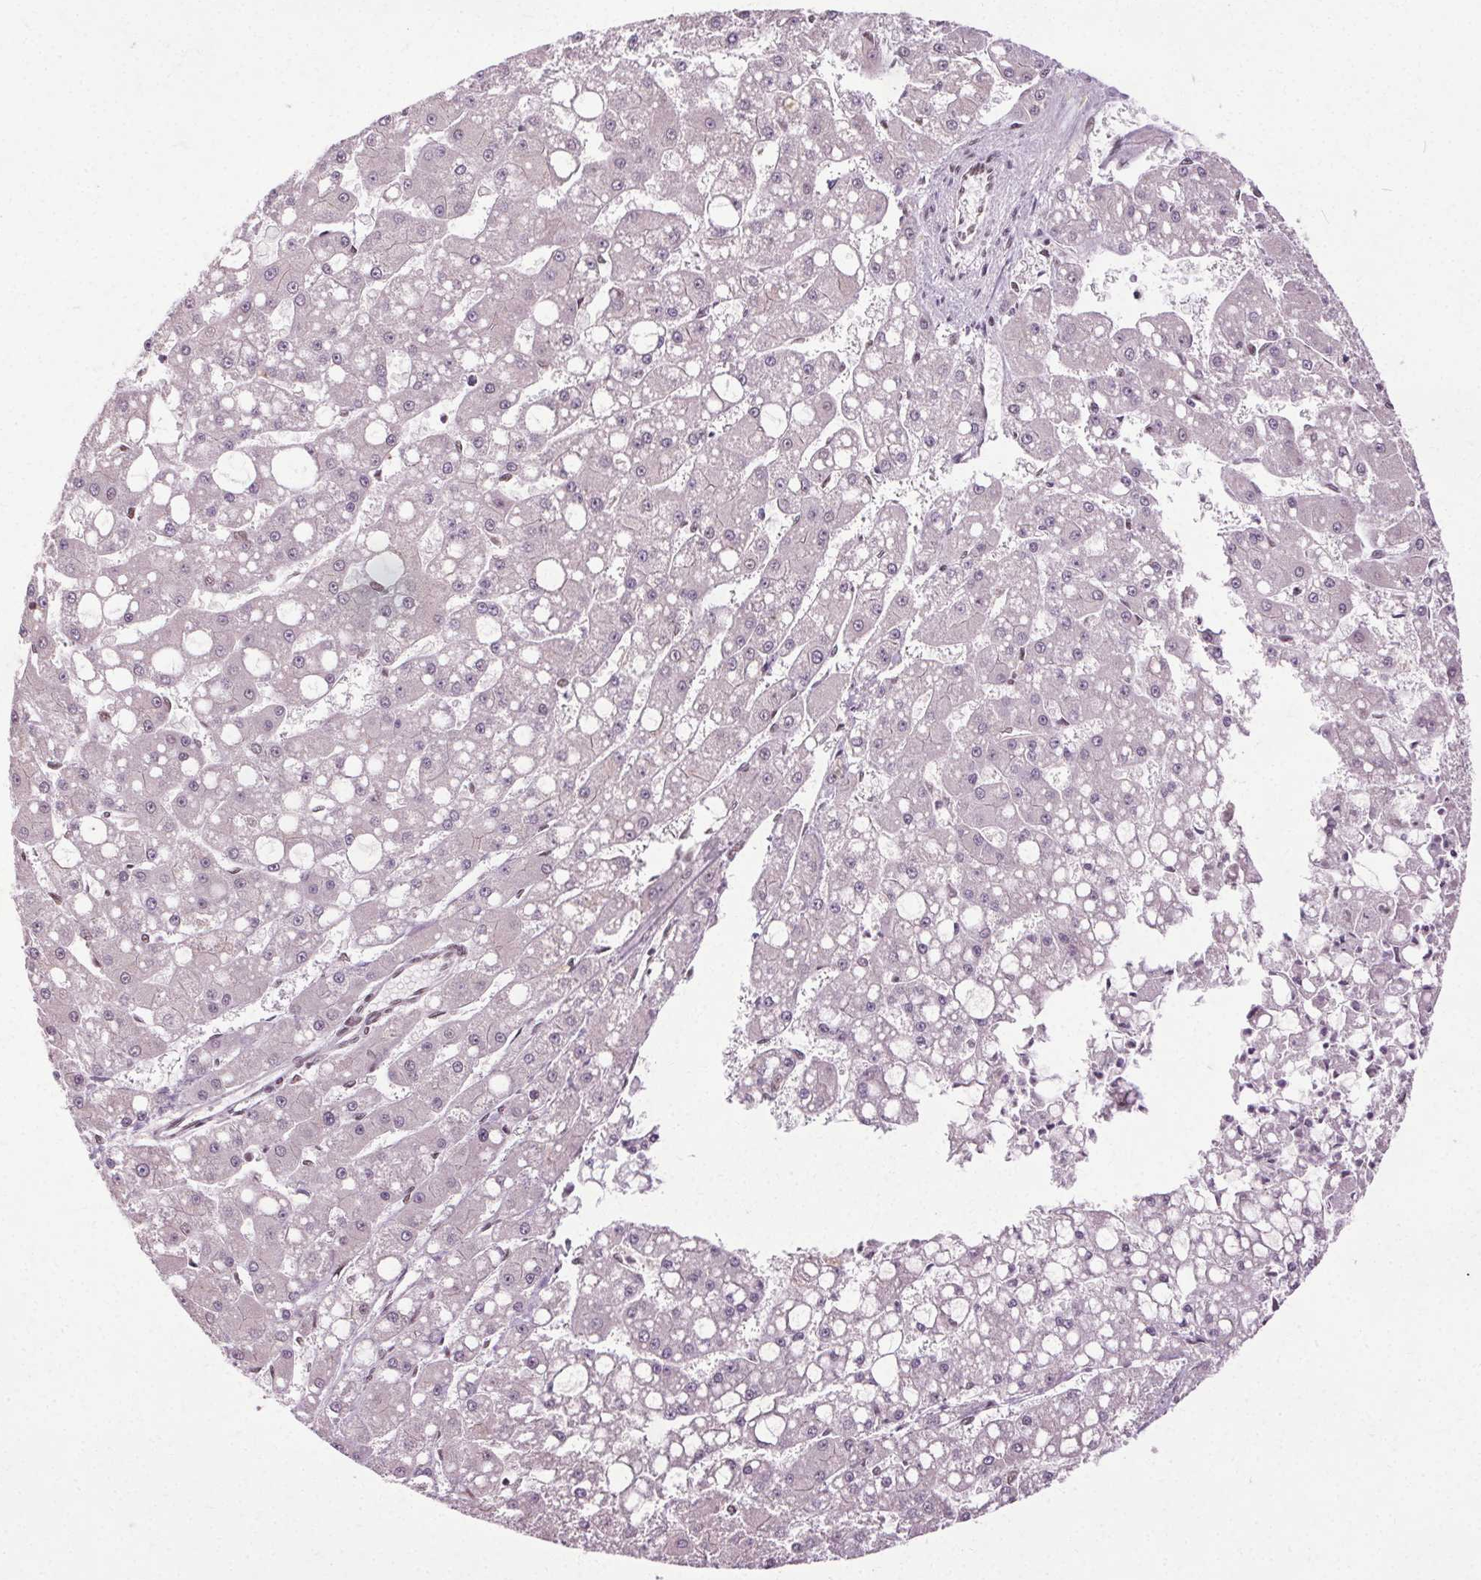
{"staining": {"intensity": "negative", "quantity": "none", "location": "none"}, "tissue": "liver cancer", "cell_type": "Tumor cells", "image_type": "cancer", "snomed": [{"axis": "morphology", "description": "Carcinoma, Hepatocellular, NOS"}, {"axis": "topography", "description": "Liver"}], "caption": "Immunohistochemistry image of liver cancer stained for a protein (brown), which reveals no positivity in tumor cells.", "gene": "MED6", "patient": {"sex": "male", "age": 67}}